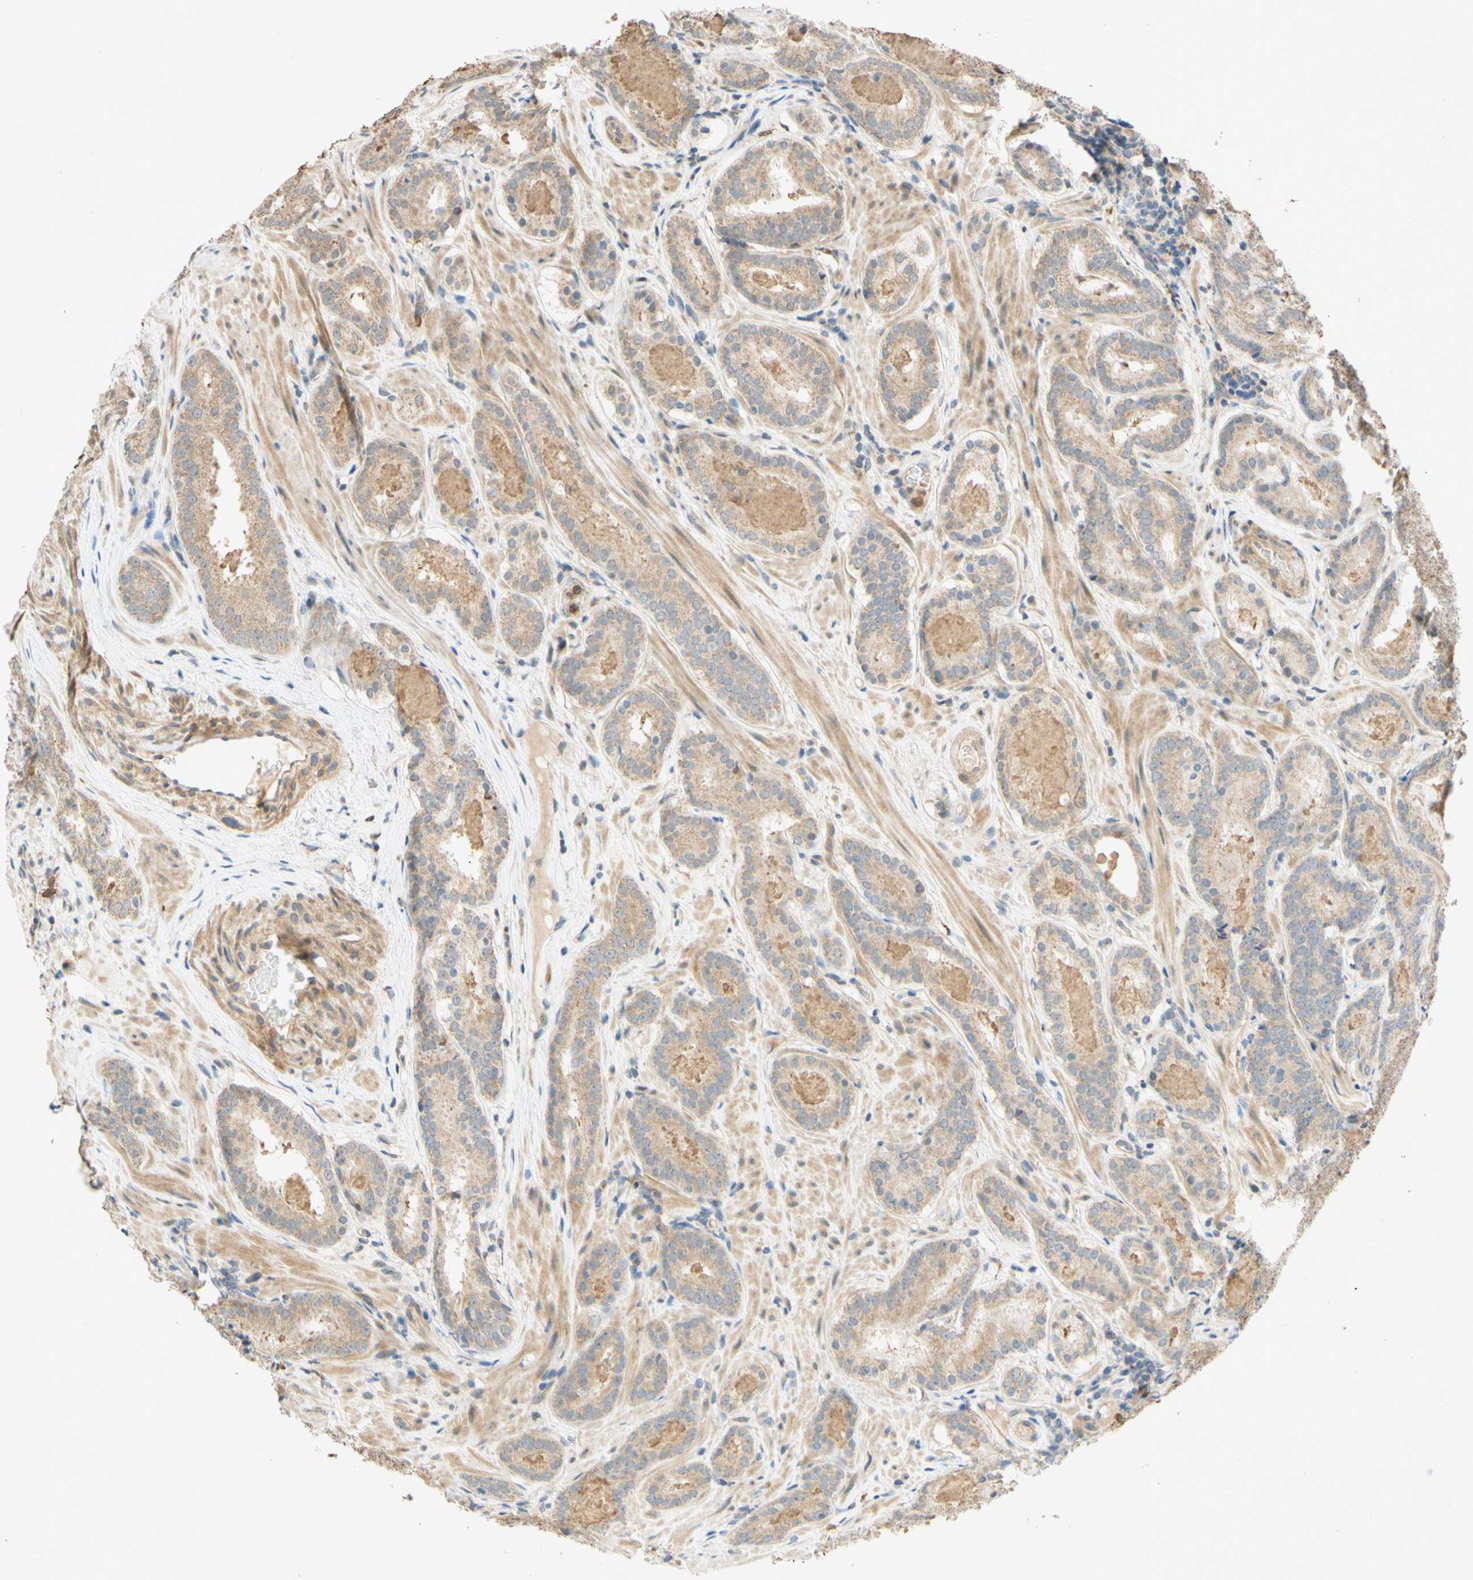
{"staining": {"intensity": "moderate", "quantity": ">75%", "location": "cytoplasmic/membranous"}, "tissue": "prostate cancer", "cell_type": "Tumor cells", "image_type": "cancer", "snomed": [{"axis": "morphology", "description": "Adenocarcinoma, Low grade"}, {"axis": "topography", "description": "Prostate"}], "caption": "IHC photomicrograph of neoplastic tissue: prostate adenocarcinoma (low-grade) stained using IHC displays medium levels of moderate protein expression localized specifically in the cytoplasmic/membranous of tumor cells, appearing as a cytoplasmic/membranous brown color.", "gene": "GATA1", "patient": {"sex": "male", "age": 69}}